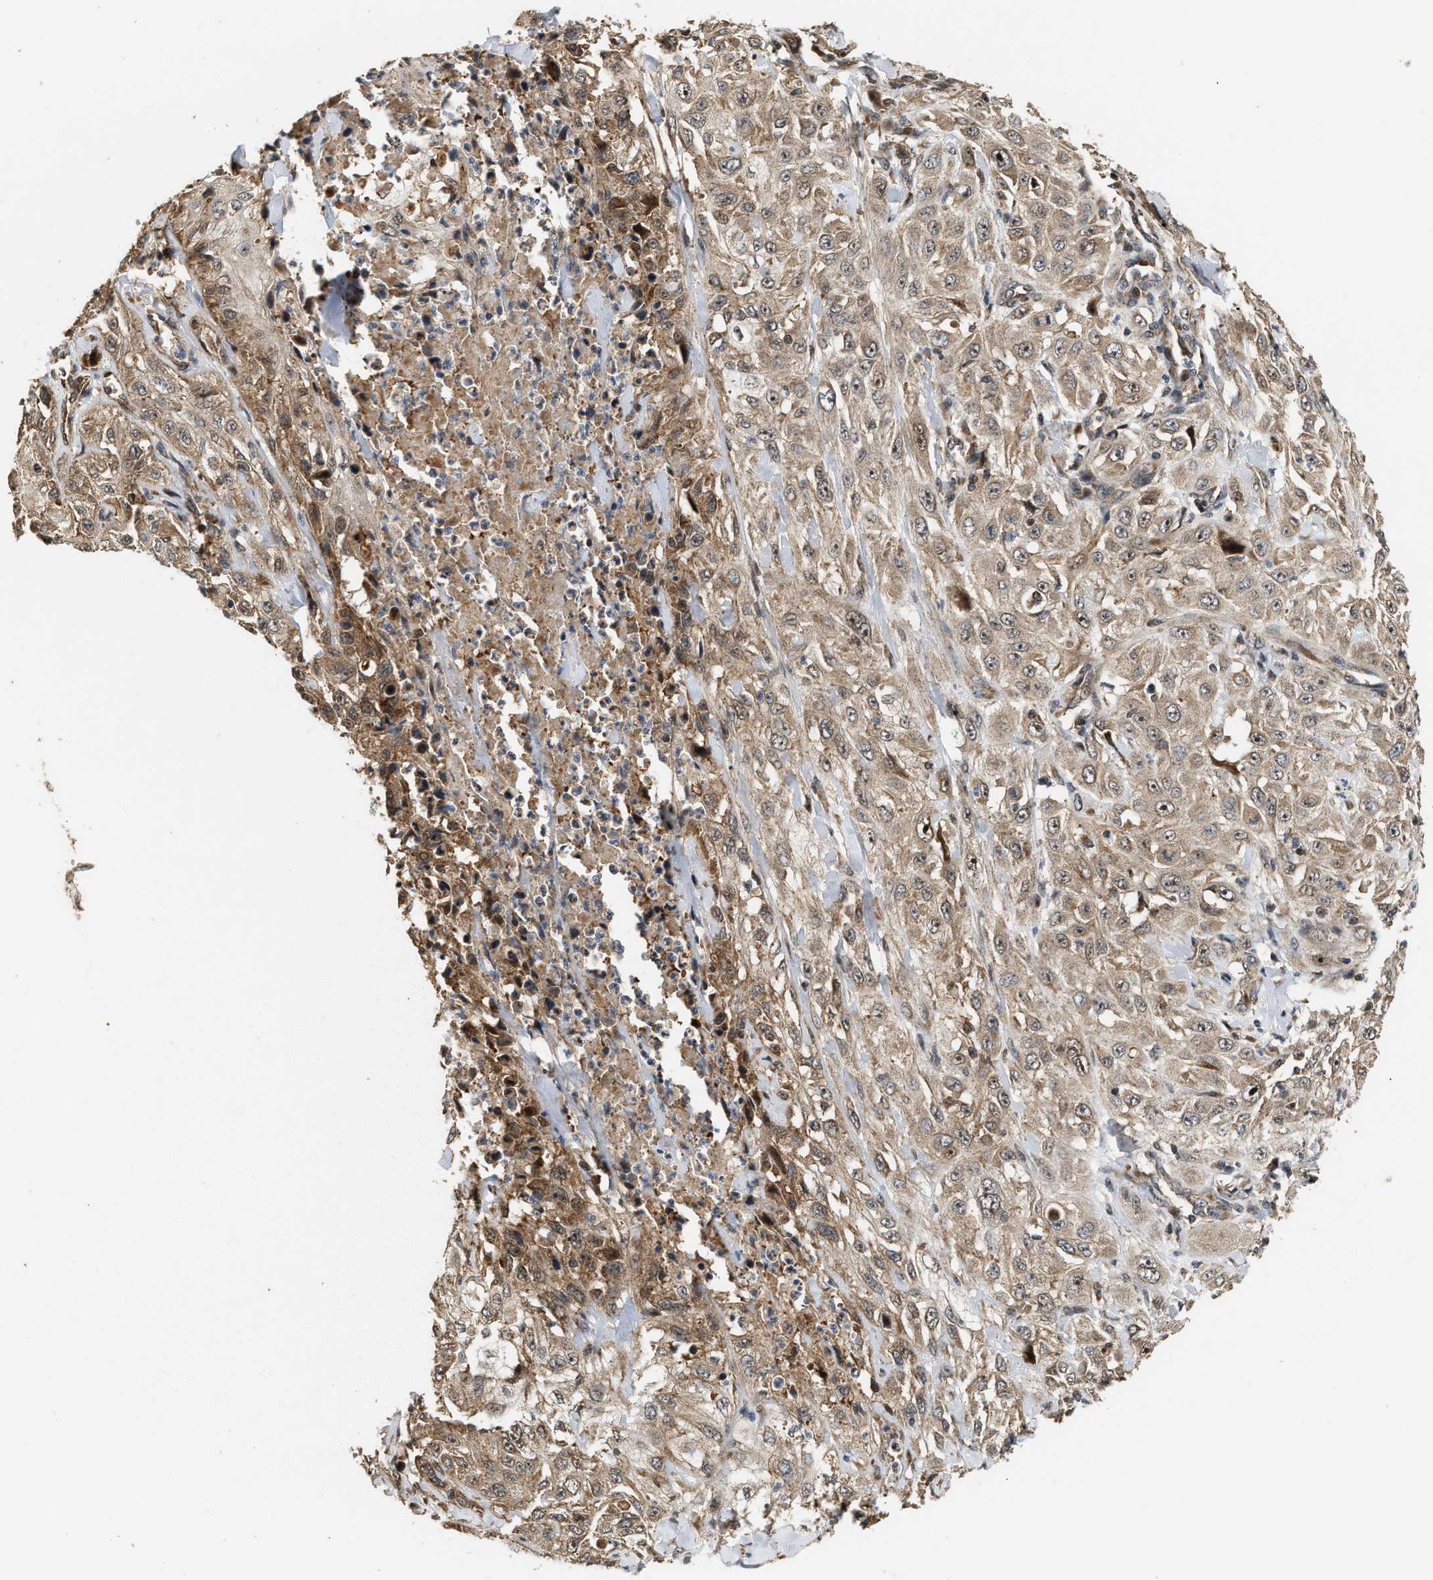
{"staining": {"intensity": "weak", "quantity": ">75%", "location": "cytoplasmic/membranous,nuclear"}, "tissue": "skin cancer", "cell_type": "Tumor cells", "image_type": "cancer", "snomed": [{"axis": "morphology", "description": "Squamous cell carcinoma, NOS"}, {"axis": "morphology", "description": "Squamous cell carcinoma, metastatic, NOS"}, {"axis": "topography", "description": "Skin"}, {"axis": "topography", "description": "Lymph node"}], "caption": "Protein staining by immunohistochemistry (IHC) reveals weak cytoplasmic/membranous and nuclear staining in approximately >75% of tumor cells in skin cancer. (IHC, brightfield microscopy, high magnification).", "gene": "ELP2", "patient": {"sex": "male", "age": 75}}